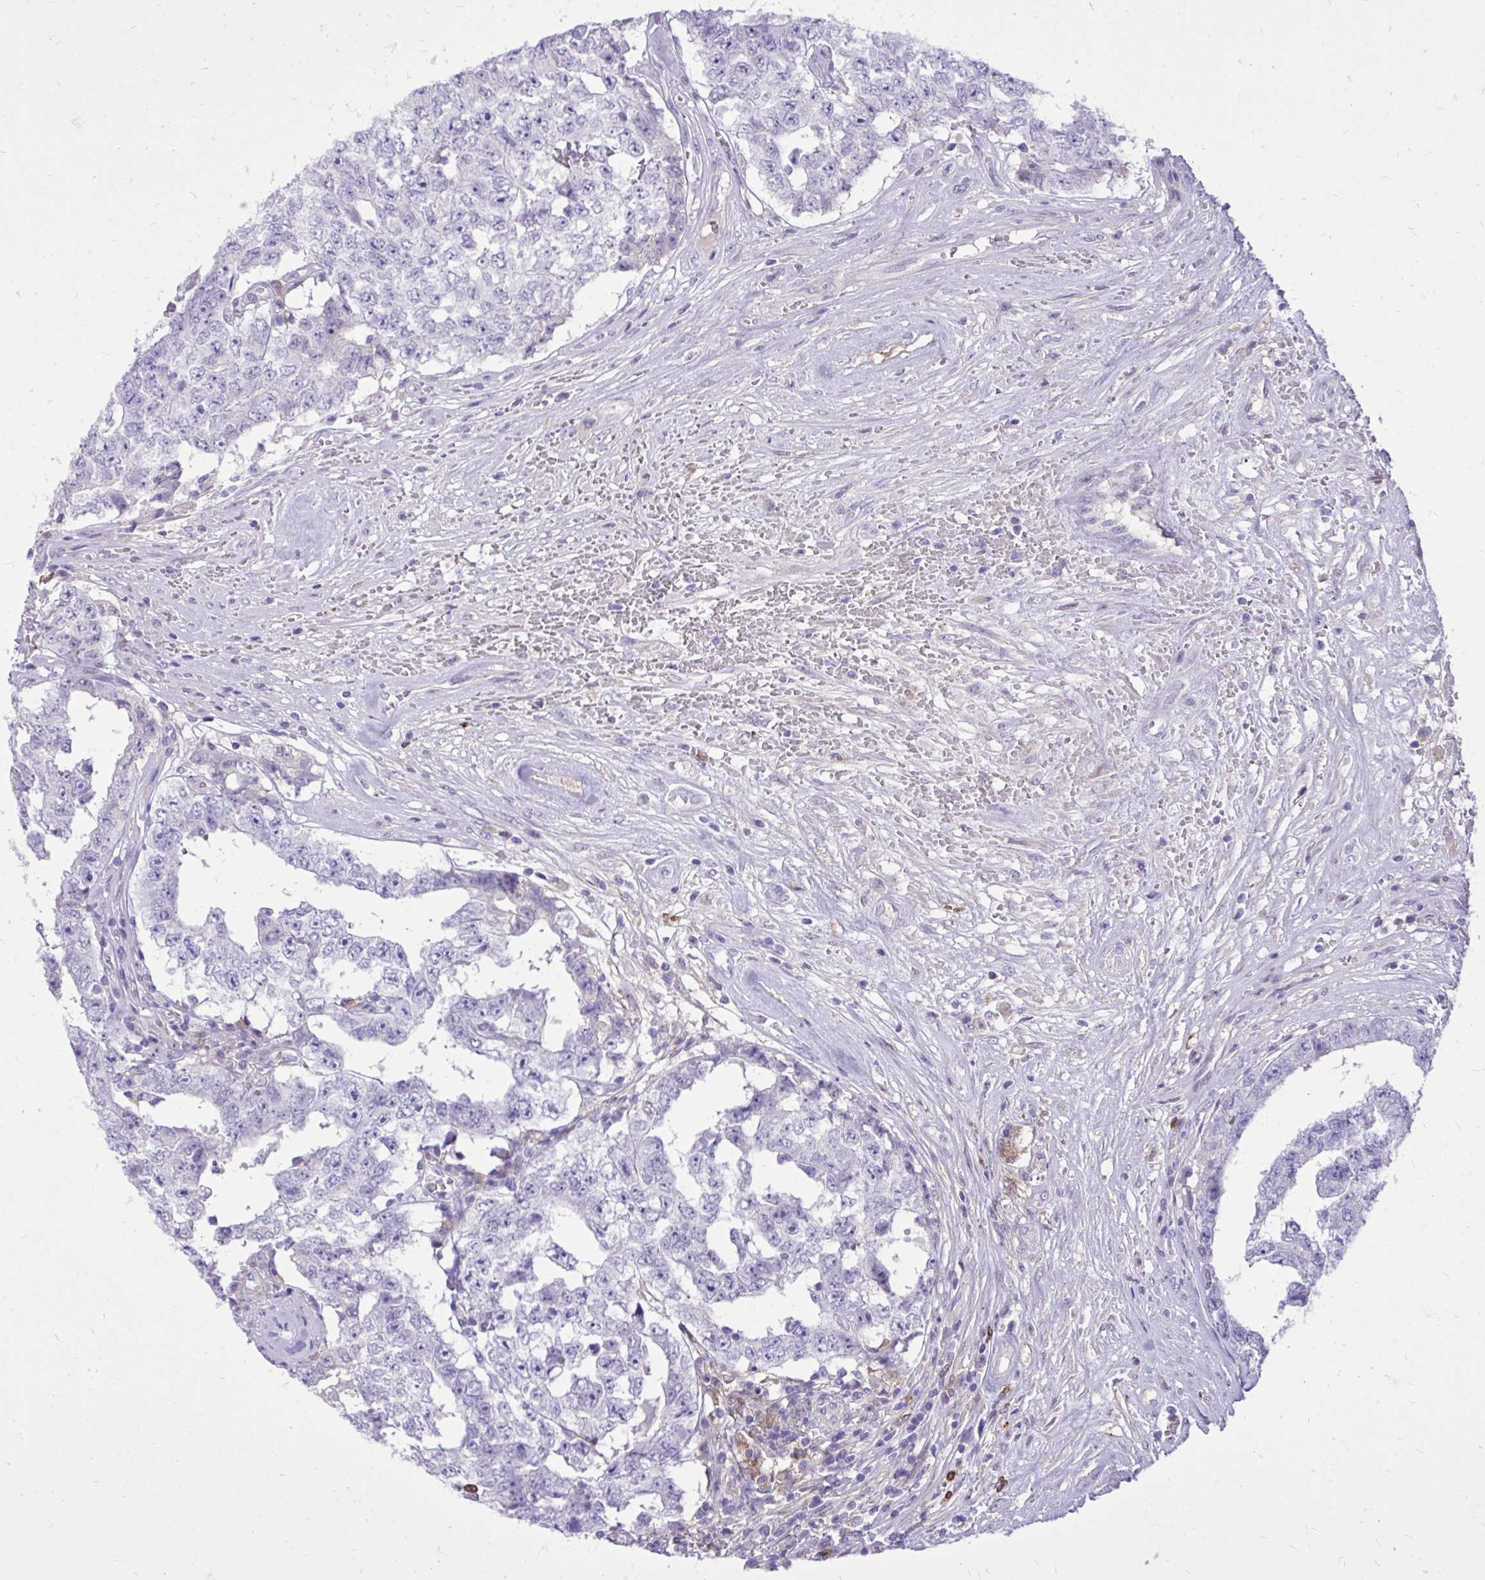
{"staining": {"intensity": "negative", "quantity": "none", "location": "none"}, "tissue": "testis cancer", "cell_type": "Tumor cells", "image_type": "cancer", "snomed": [{"axis": "morphology", "description": "Normal tissue, NOS"}, {"axis": "morphology", "description": "Carcinoma, Embryonal, NOS"}, {"axis": "topography", "description": "Testis"}, {"axis": "topography", "description": "Epididymis"}], "caption": "Human testis cancer (embryonal carcinoma) stained for a protein using IHC demonstrates no staining in tumor cells.", "gene": "TLR7", "patient": {"sex": "male", "age": 25}}